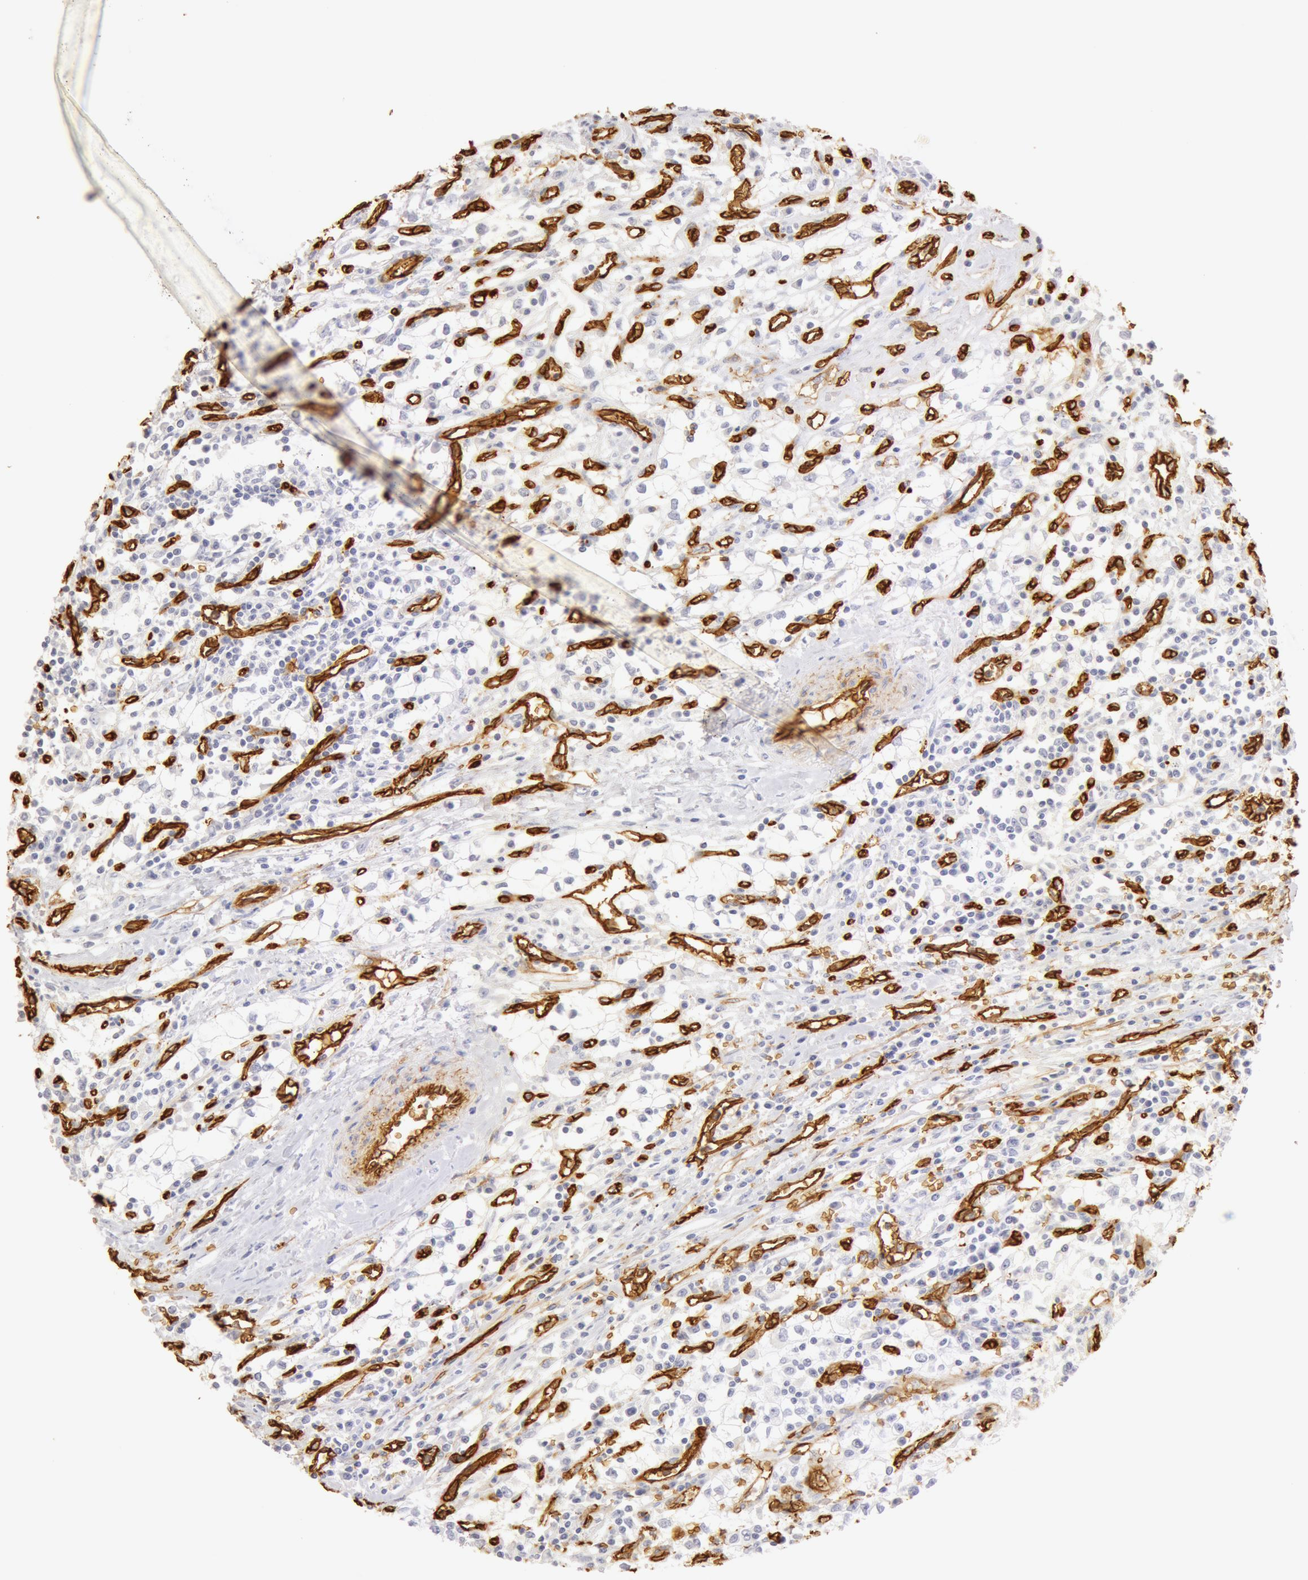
{"staining": {"intensity": "negative", "quantity": "none", "location": "none"}, "tissue": "renal cancer", "cell_type": "Tumor cells", "image_type": "cancer", "snomed": [{"axis": "morphology", "description": "Adenocarcinoma, NOS"}, {"axis": "topography", "description": "Kidney"}], "caption": "DAB (3,3'-diaminobenzidine) immunohistochemical staining of adenocarcinoma (renal) reveals no significant staining in tumor cells.", "gene": "AQP1", "patient": {"sex": "male", "age": 82}}